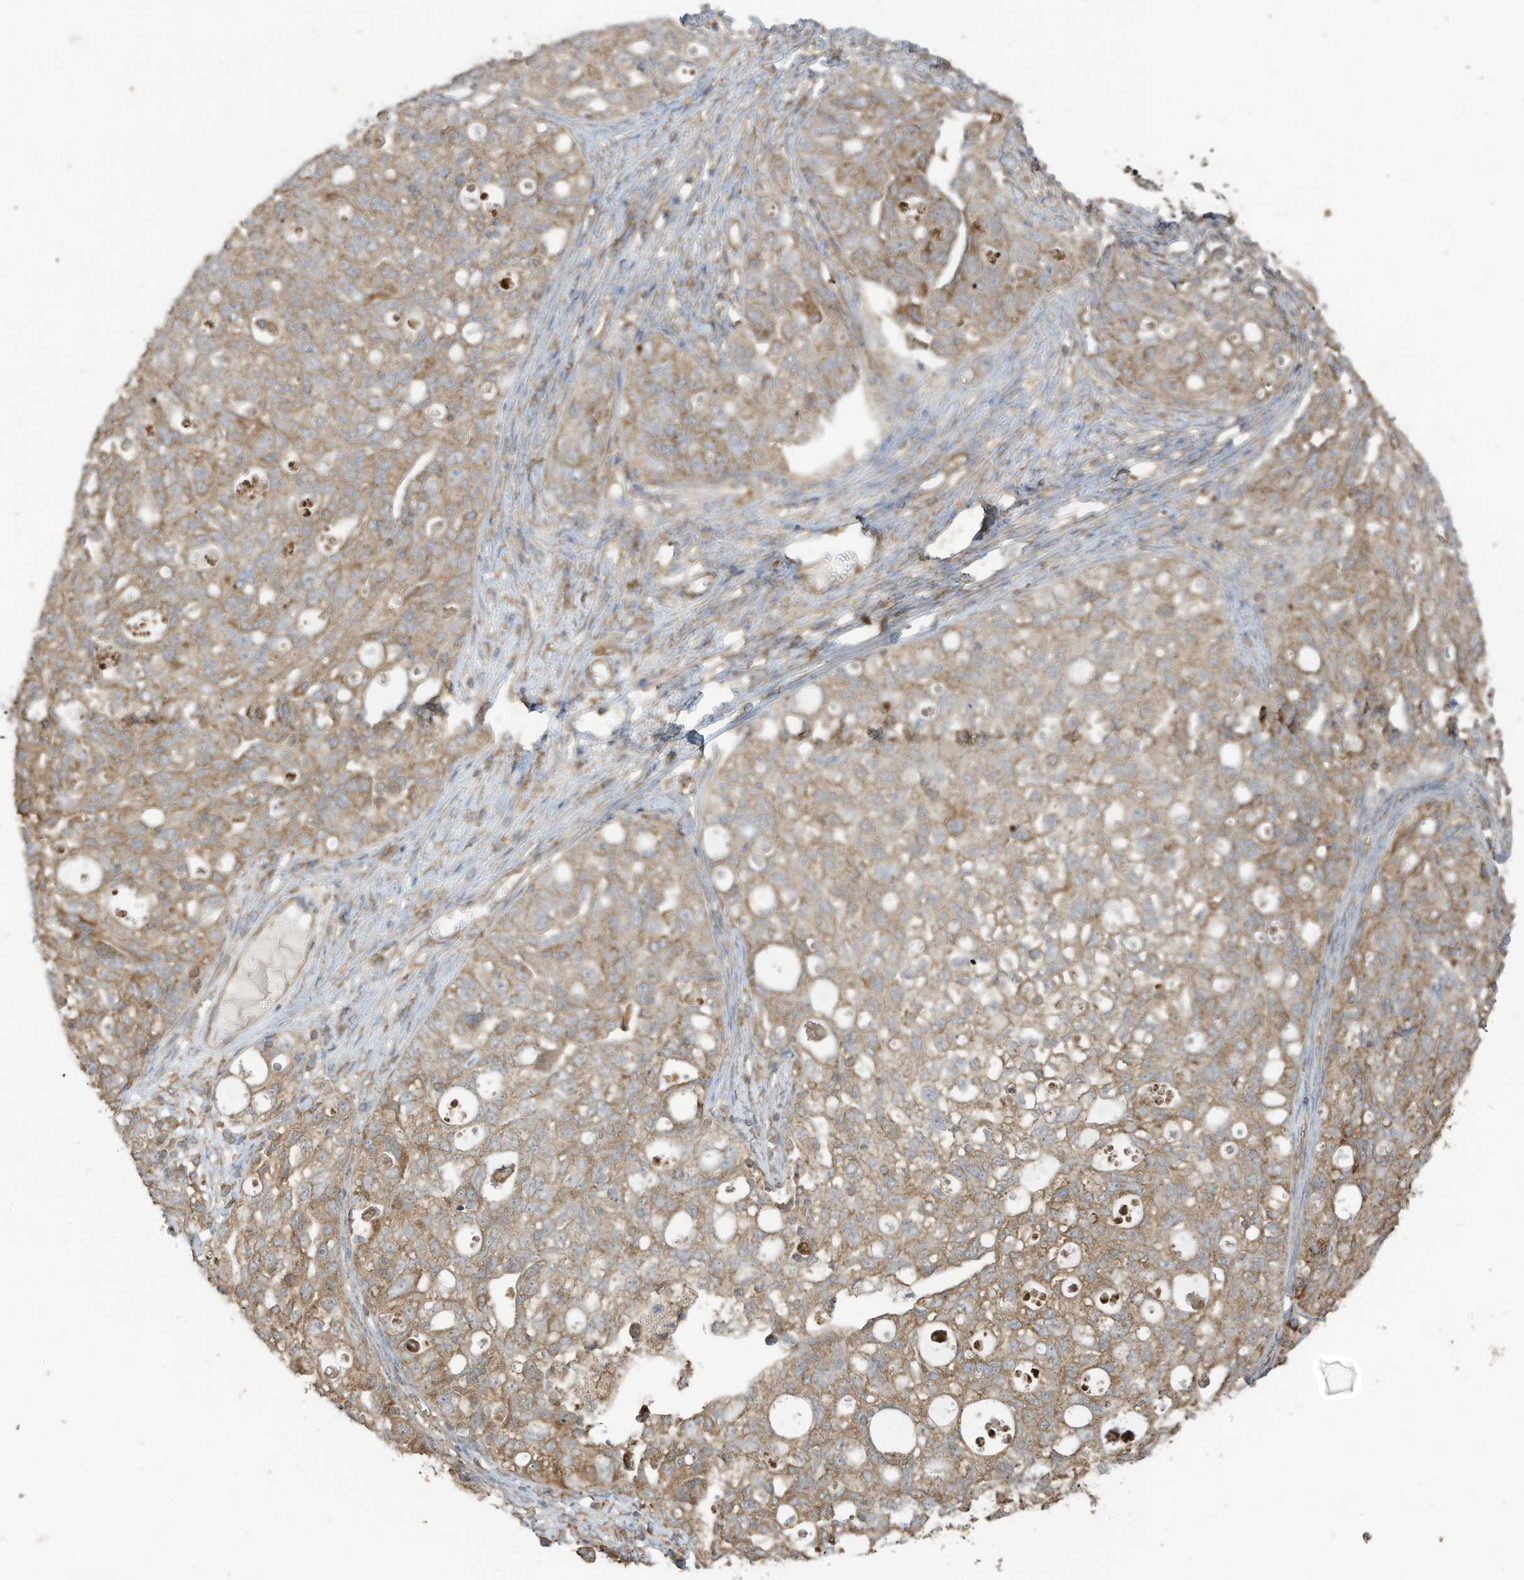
{"staining": {"intensity": "moderate", "quantity": ">75%", "location": "cytoplasmic/membranous"}, "tissue": "ovarian cancer", "cell_type": "Tumor cells", "image_type": "cancer", "snomed": [{"axis": "morphology", "description": "Carcinoma, NOS"}, {"axis": "morphology", "description": "Cystadenocarcinoma, serous, NOS"}, {"axis": "topography", "description": "Ovary"}], "caption": "IHC of ovarian cancer (serous cystadenocarcinoma) displays medium levels of moderate cytoplasmic/membranous staining in about >75% of tumor cells. (Stains: DAB in brown, nuclei in blue, Microscopy: brightfield microscopy at high magnification).", "gene": "CGAS", "patient": {"sex": "female", "age": 69}}